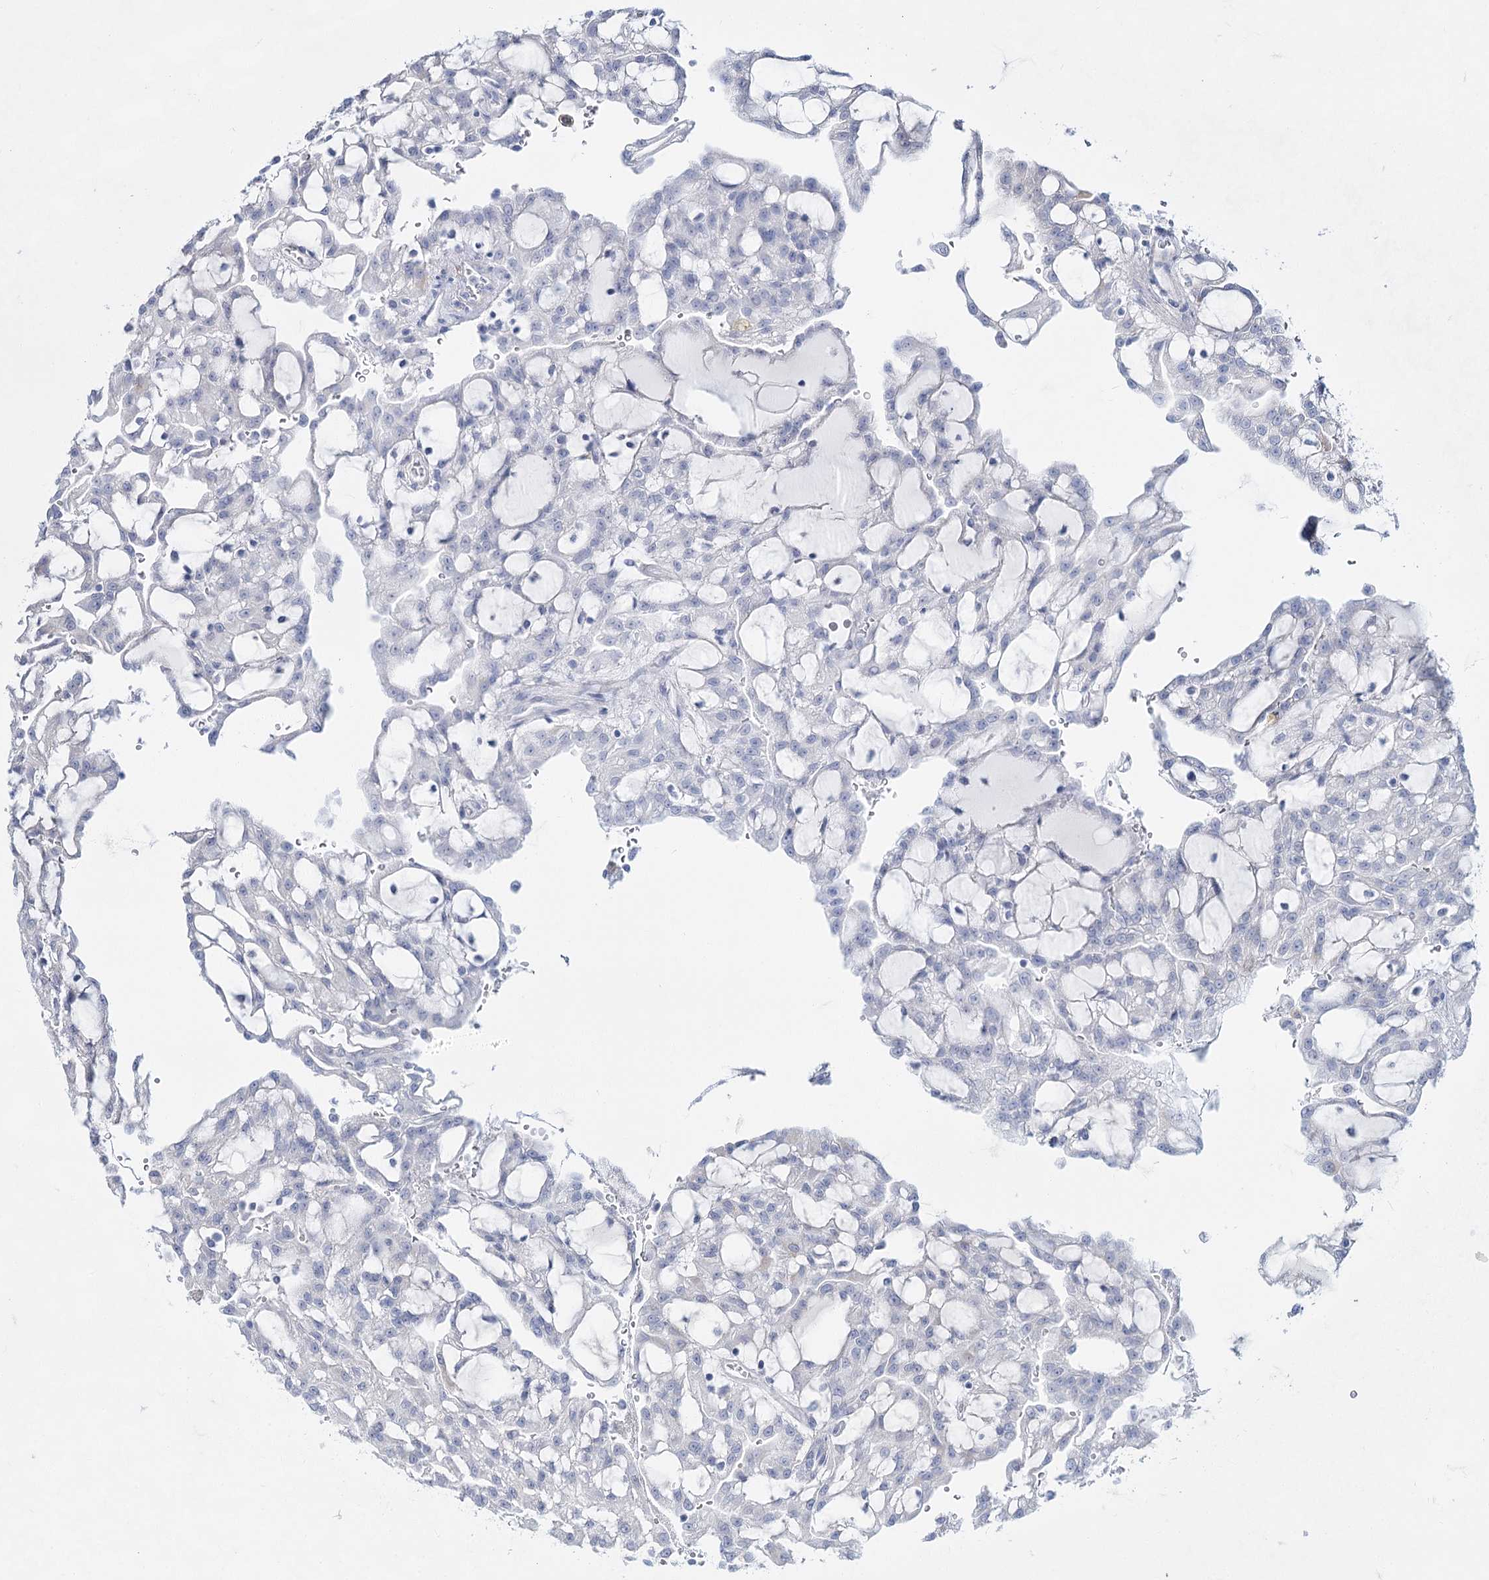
{"staining": {"intensity": "negative", "quantity": "none", "location": "none"}, "tissue": "renal cancer", "cell_type": "Tumor cells", "image_type": "cancer", "snomed": [{"axis": "morphology", "description": "Adenocarcinoma, NOS"}, {"axis": "topography", "description": "Kidney"}], "caption": "Tumor cells show no significant positivity in adenocarcinoma (renal).", "gene": "ACRV1", "patient": {"sex": "male", "age": 63}}